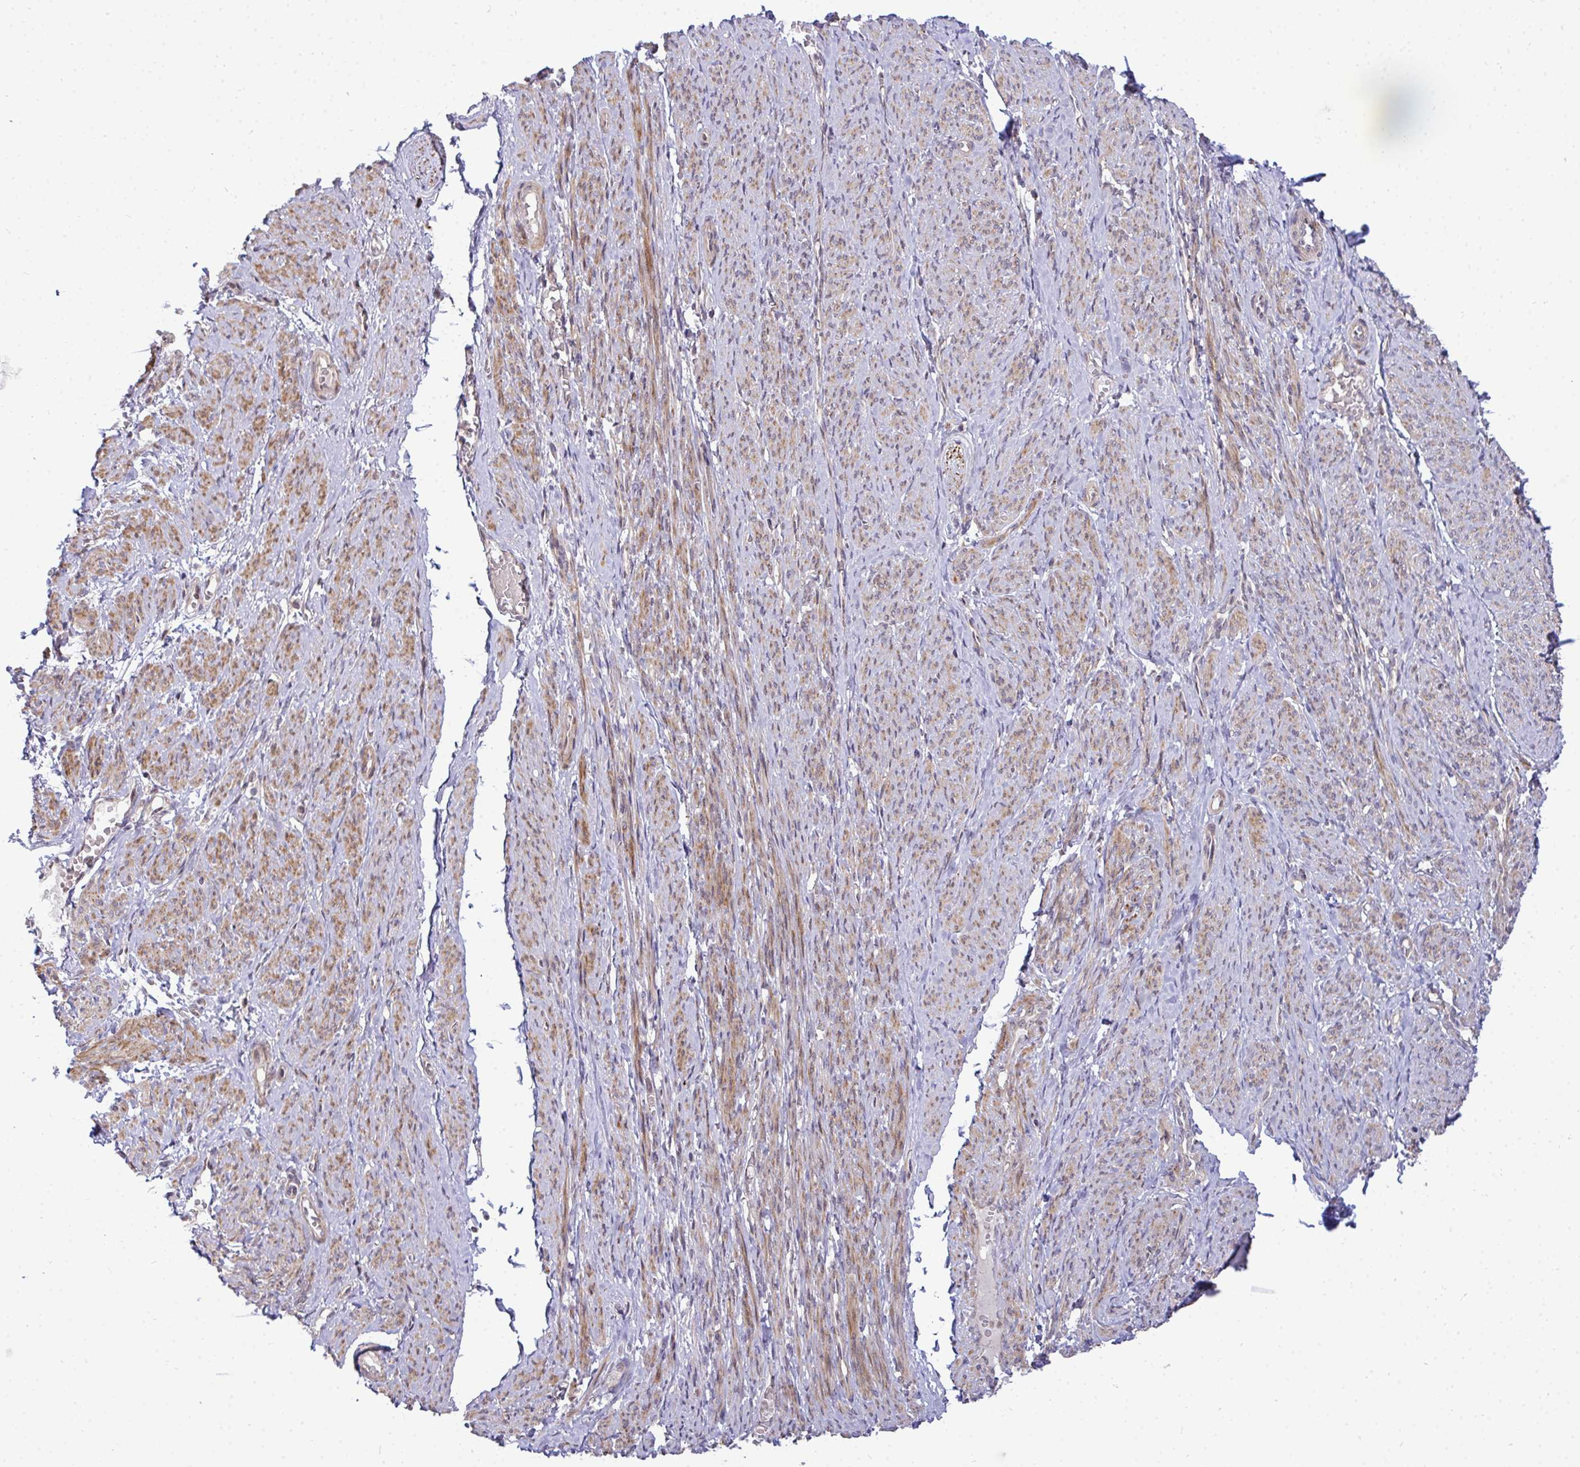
{"staining": {"intensity": "moderate", "quantity": ">75%", "location": "cytoplasmic/membranous"}, "tissue": "smooth muscle", "cell_type": "Smooth muscle cells", "image_type": "normal", "snomed": [{"axis": "morphology", "description": "Normal tissue, NOS"}, {"axis": "topography", "description": "Smooth muscle"}], "caption": "The photomicrograph reveals a brown stain indicating the presence of a protein in the cytoplasmic/membranous of smooth muscle cells in smooth muscle. (Stains: DAB (3,3'-diaminobenzidine) in brown, nuclei in blue, Microscopy: brightfield microscopy at high magnification).", "gene": "TRIM44", "patient": {"sex": "female", "age": 65}}